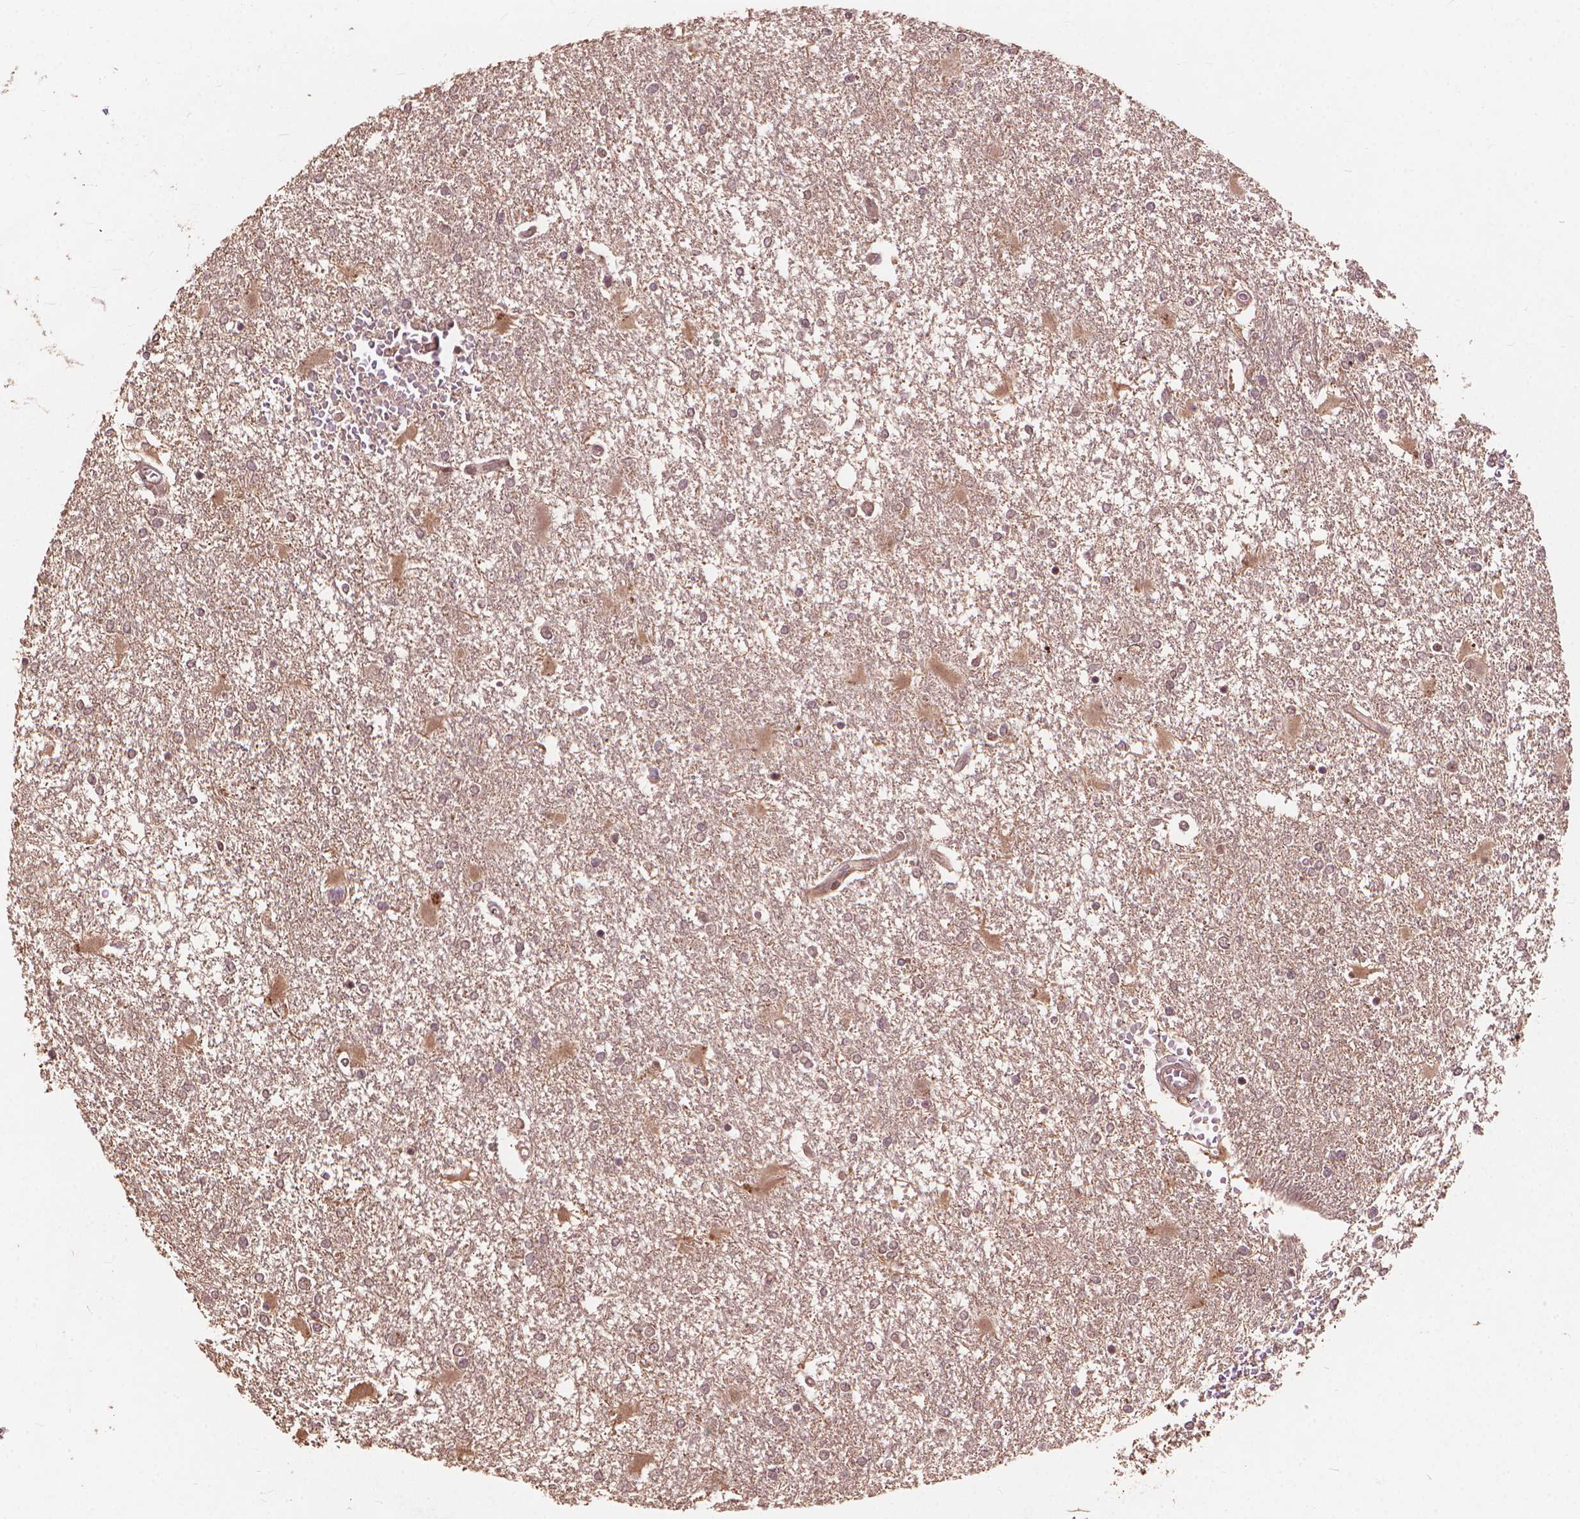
{"staining": {"intensity": "negative", "quantity": "none", "location": "none"}, "tissue": "glioma", "cell_type": "Tumor cells", "image_type": "cancer", "snomed": [{"axis": "morphology", "description": "Glioma, malignant, High grade"}, {"axis": "topography", "description": "Cerebral cortex"}], "caption": "Immunohistochemistry of human glioma shows no staining in tumor cells. Nuclei are stained in blue.", "gene": "SSU72", "patient": {"sex": "male", "age": 79}}